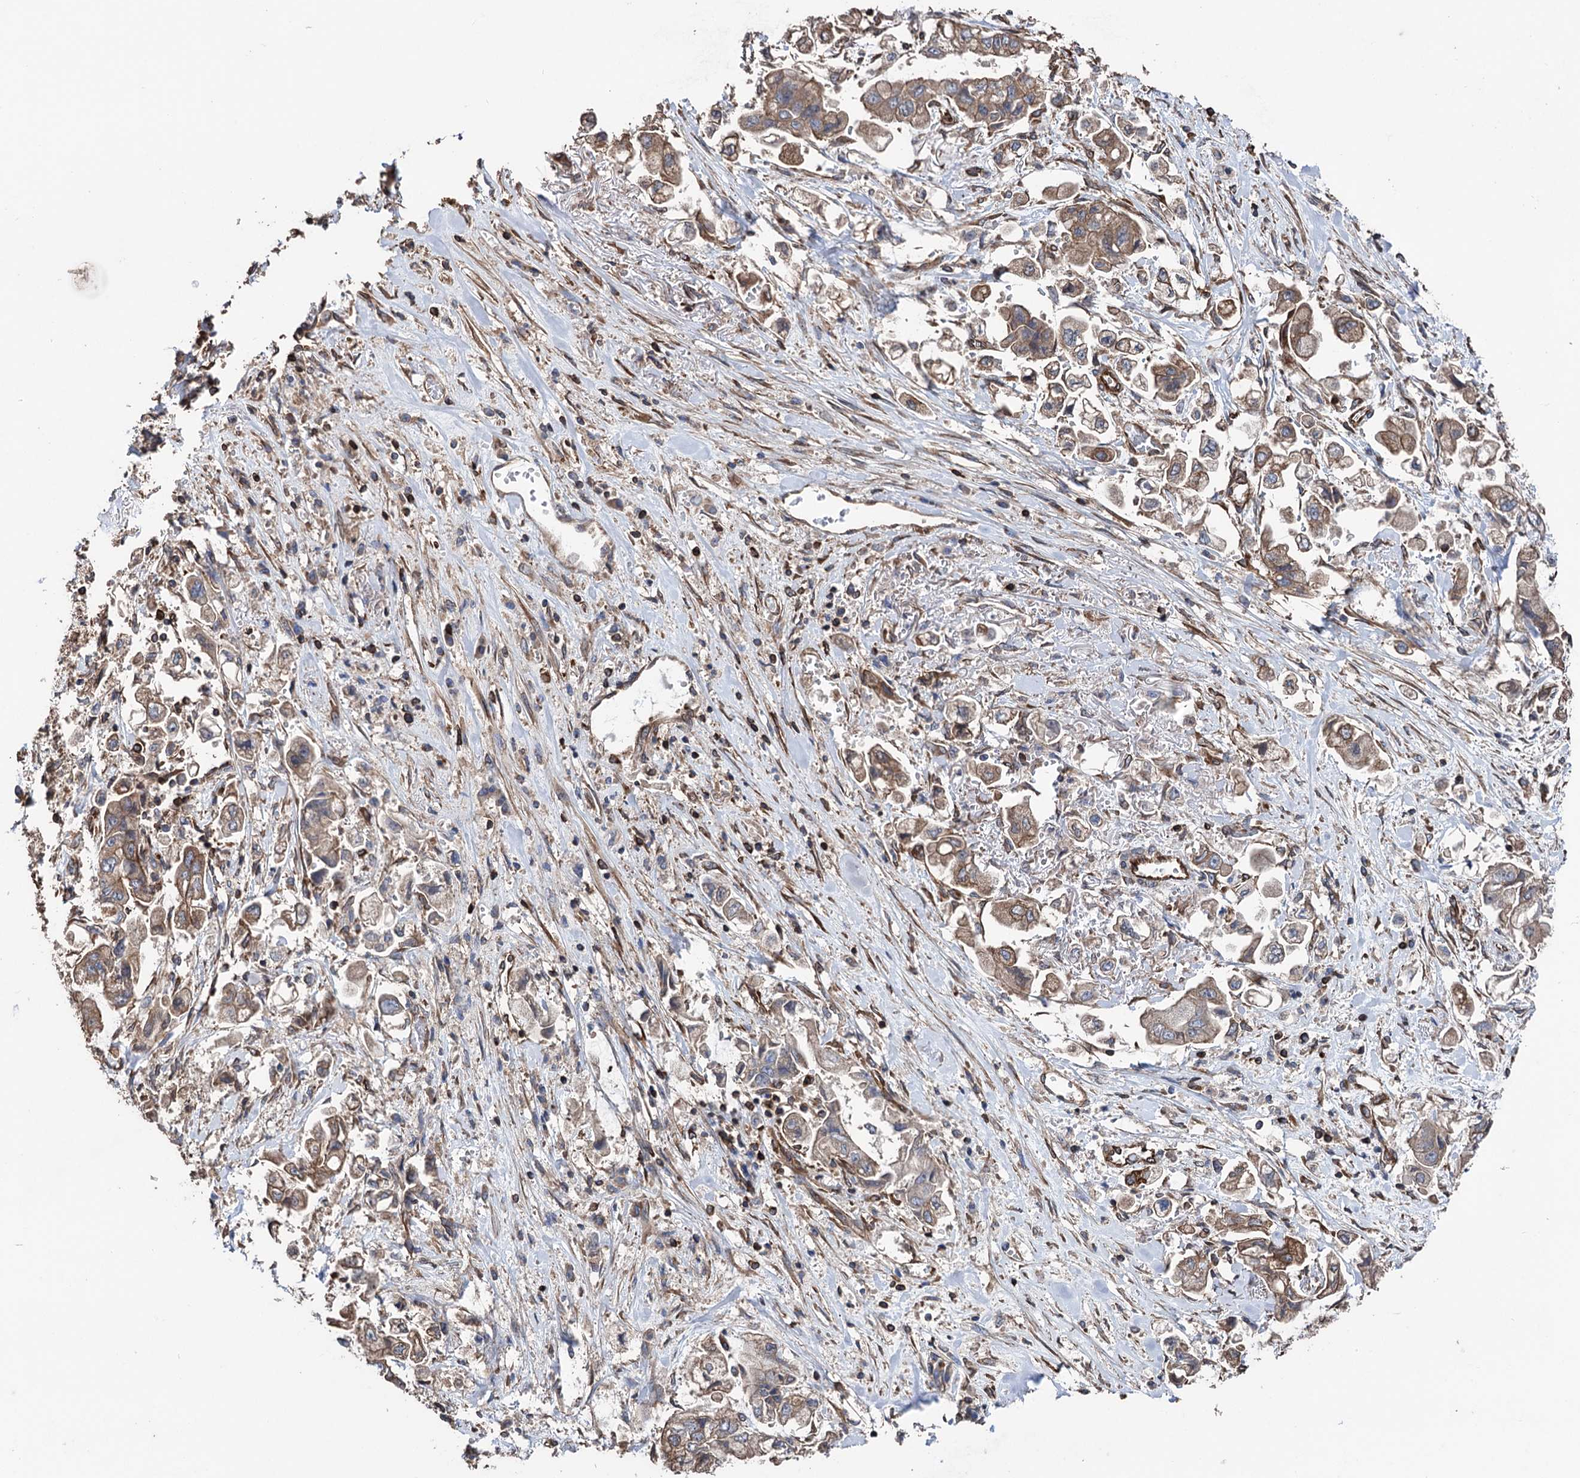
{"staining": {"intensity": "weak", "quantity": ">75%", "location": "cytoplasmic/membranous"}, "tissue": "stomach cancer", "cell_type": "Tumor cells", "image_type": "cancer", "snomed": [{"axis": "morphology", "description": "Adenocarcinoma, NOS"}, {"axis": "topography", "description": "Stomach"}], "caption": "Human stomach adenocarcinoma stained with a brown dye shows weak cytoplasmic/membranous positive expression in about >75% of tumor cells.", "gene": "STING1", "patient": {"sex": "male", "age": 62}}